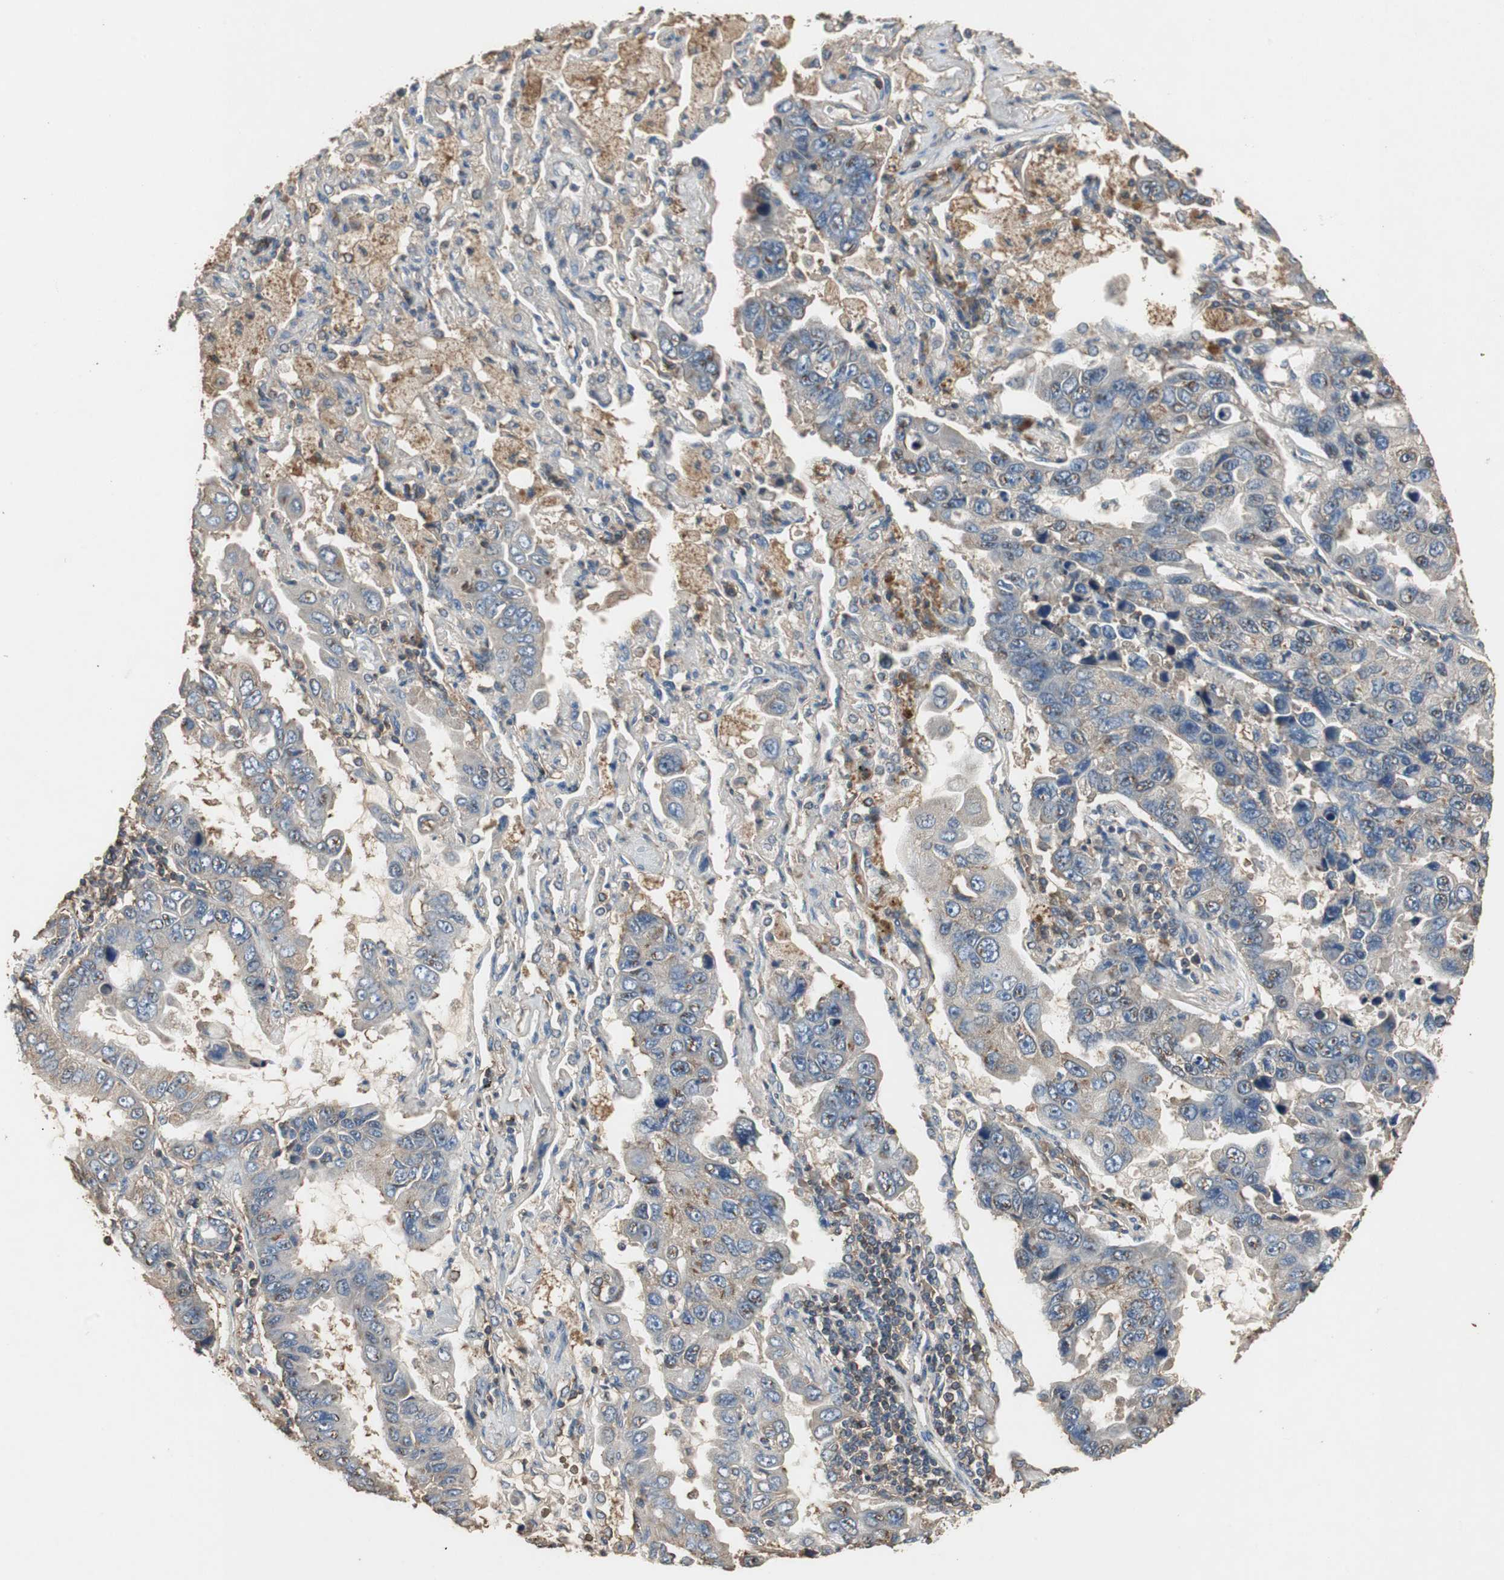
{"staining": {"intensity": "weak", "quantity": "<25%", "location": "cytoplasmic/membranous"}, "tissue": "lung cancer", "cell_type": "Tumor cells", "image_type": "cancer", "snomed": [{"axis": "morphology", "description": "Adenocarcinoma, NOS"}, {"axis": "topography", "description": "Lung"}], "caption": "High magnification brightfield microscopy of adenocarcinoma (lung) stained with DAB (3,3'-diaminobenzidine) (brown) and counterstained with hematoxylin (blue): tumor cells show no significant staining.", "gene": "TNFRSF14", "patient": {"sex": "male", "age": 64}}